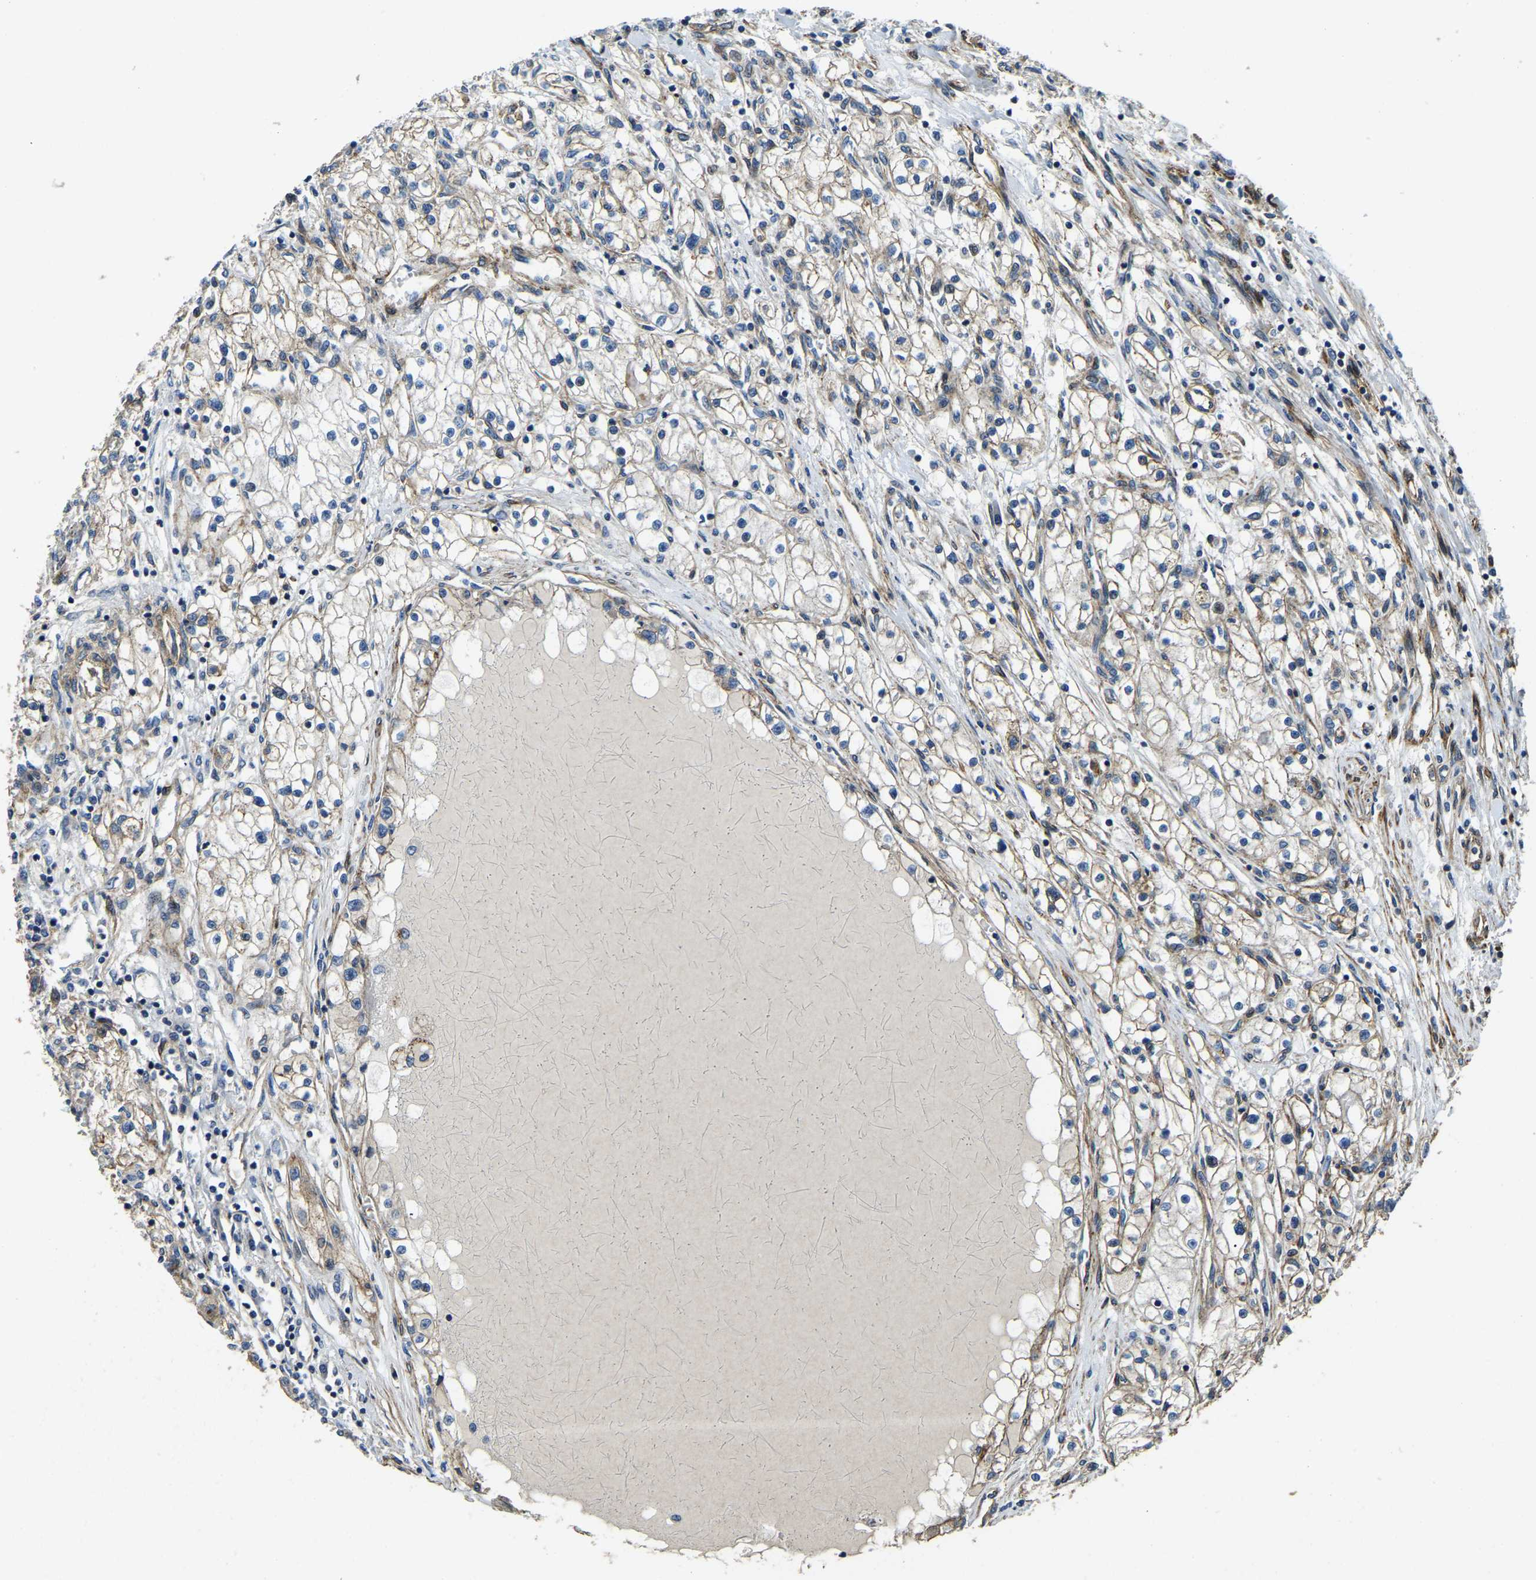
{"staining": {"intensity": "weak", "quantity": "25%-75%", "location": "cytoplasmic/membranous"}, "tissue": "renal cancer", "cell_type": "Tumor cells", "image_type": "cancer", "snomed": [{"axis": "morphology", "description": "Adenocarcinoma, NOS"}, {"axis": "topography", "description": "Kidney"}], "caption": "The histopathology image reveals immunohistochemical staining of renal adenocarcinoma. There is weak cytoplasmic/membranous staining is present in about 25%-75% of tumor cells.", "gene": "RNF39", "patient": {"sex": "male", "age": 68}}